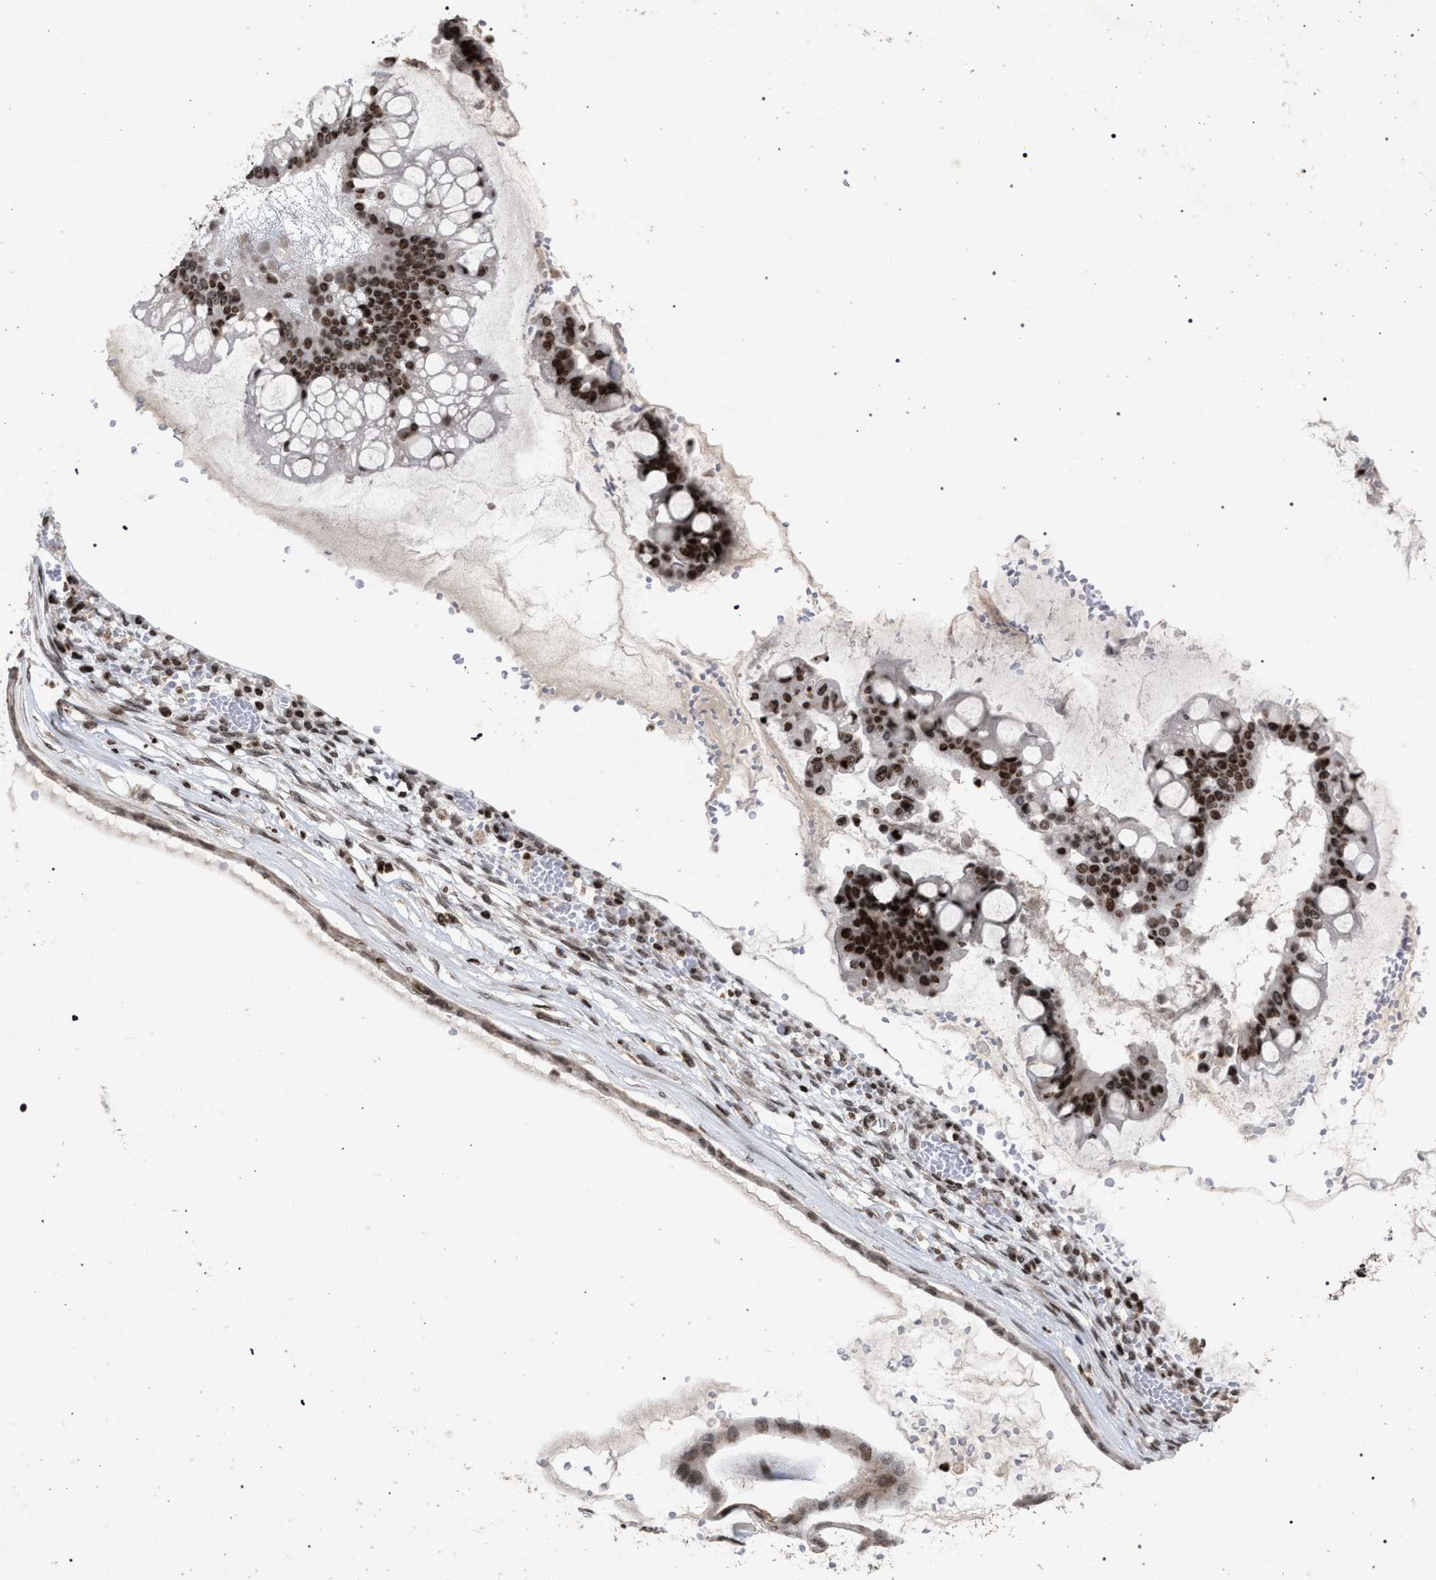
{"staining": {"intensity": "moderate", "quantity": ">75%", "location": "nuclear"}, "tissue": "ovarian cancer", "cell_type": "Tumor cells", "image_type": "cancer", "snomed": [{"axis": "morphology", "description": "Cystadenocarcinoma, mucinous, NOS"}, {"axis": "topography", "description": "Ovary"}], "caption": "The immunohistochemical stain shows moderate nuclear positivity in tumor cells of ovarian mucinous cystadenocarcinoma tissue. (Brightfield microscopy of DAB IHC at high magnification).", "gene": "FOXD3", "patient": {"sex": "female", "age": 73}}